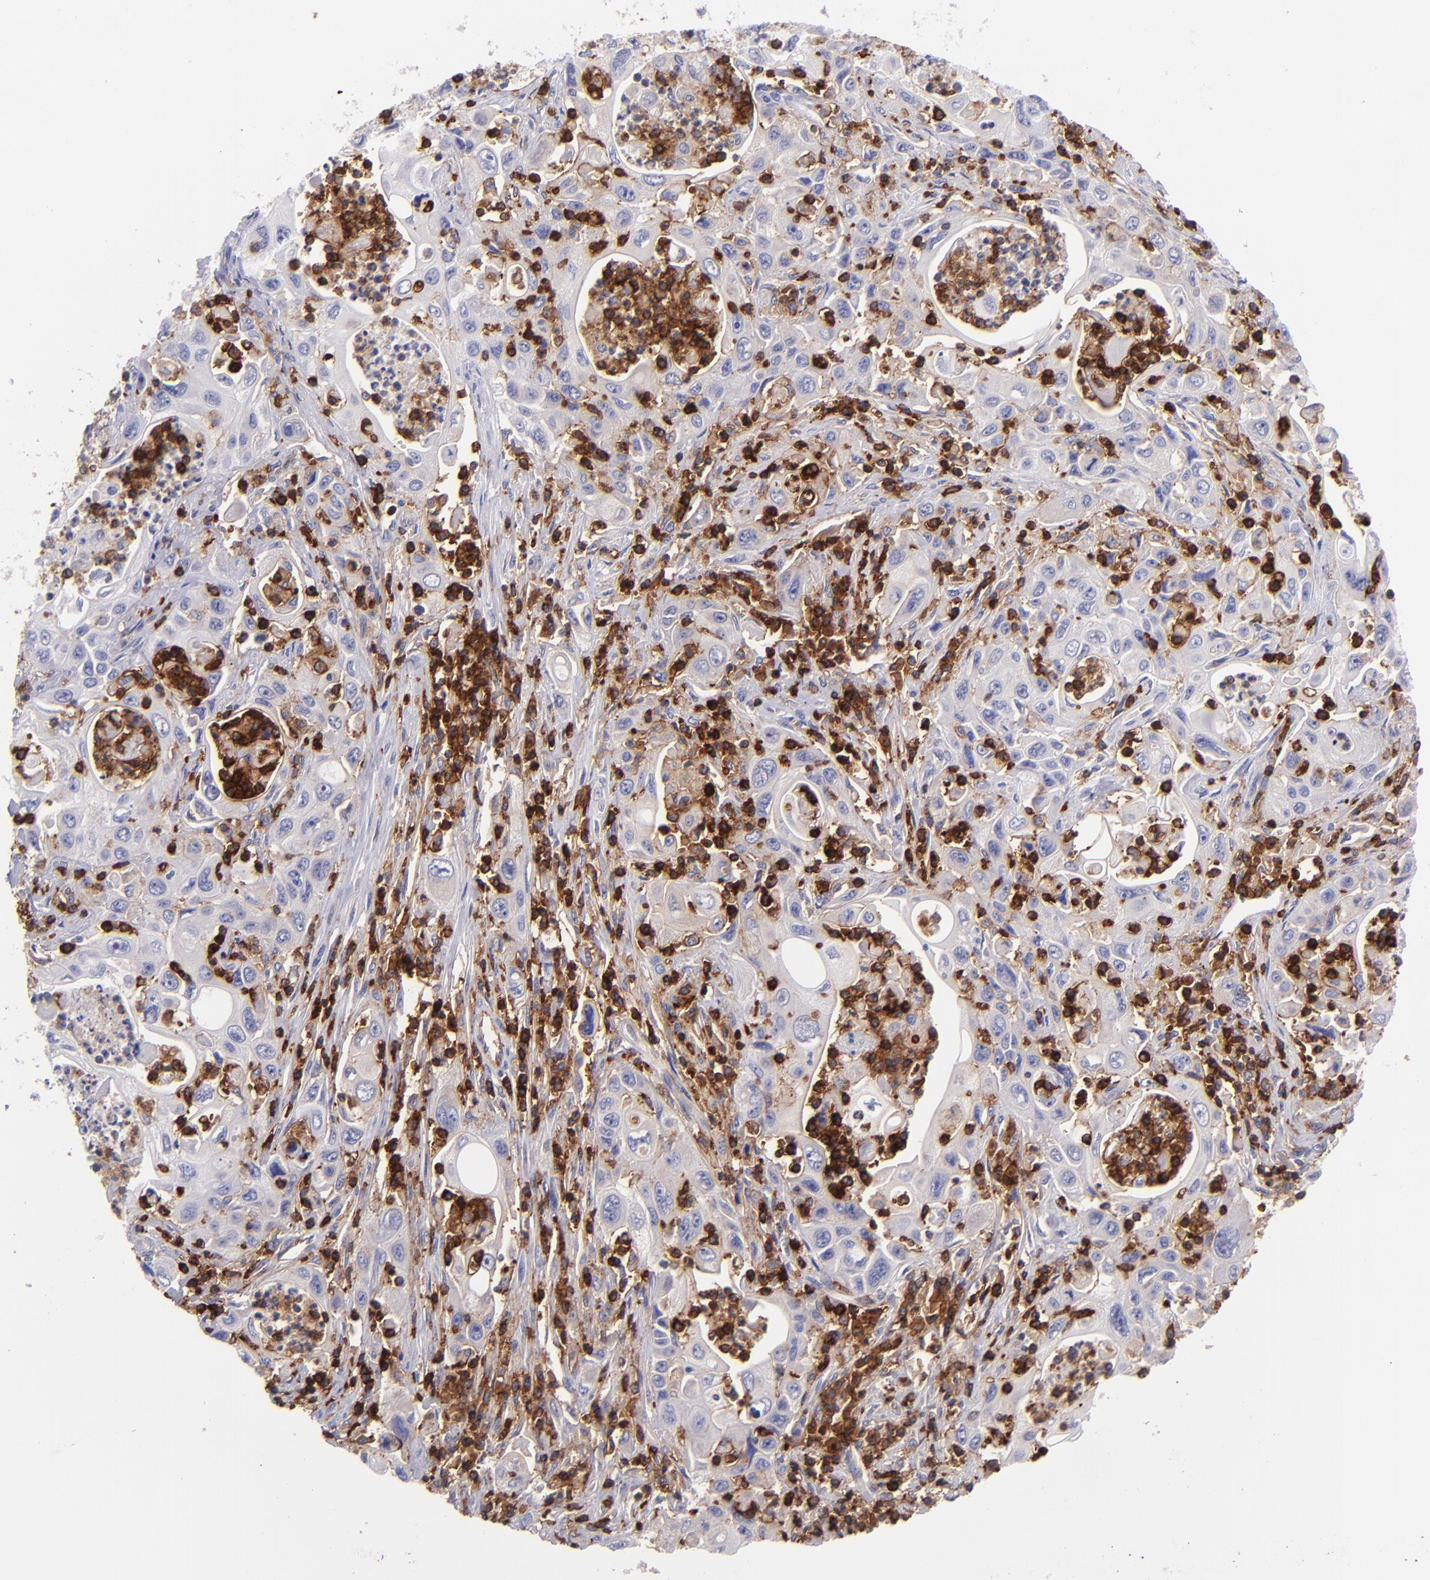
{"staining": {"intensity": "negative", "quantity": "none", "location": "none"}, "tissue": "pancreatic cancer", "cell_type": "Tumor cells", "image_type": "cancer", "snomed": [{"axis": "morphology", "description": "Adenocarcinoma, NOS"}, {"axis": "topography", "description": "Pancreas"}], "caption": "Immunohistochemical staining of pancreatic cancer (adenocarcinoma) displays no significant staining in tumor cells.", "gene": "ICAM3", "patient": {"sex": "male", "age": 70}}